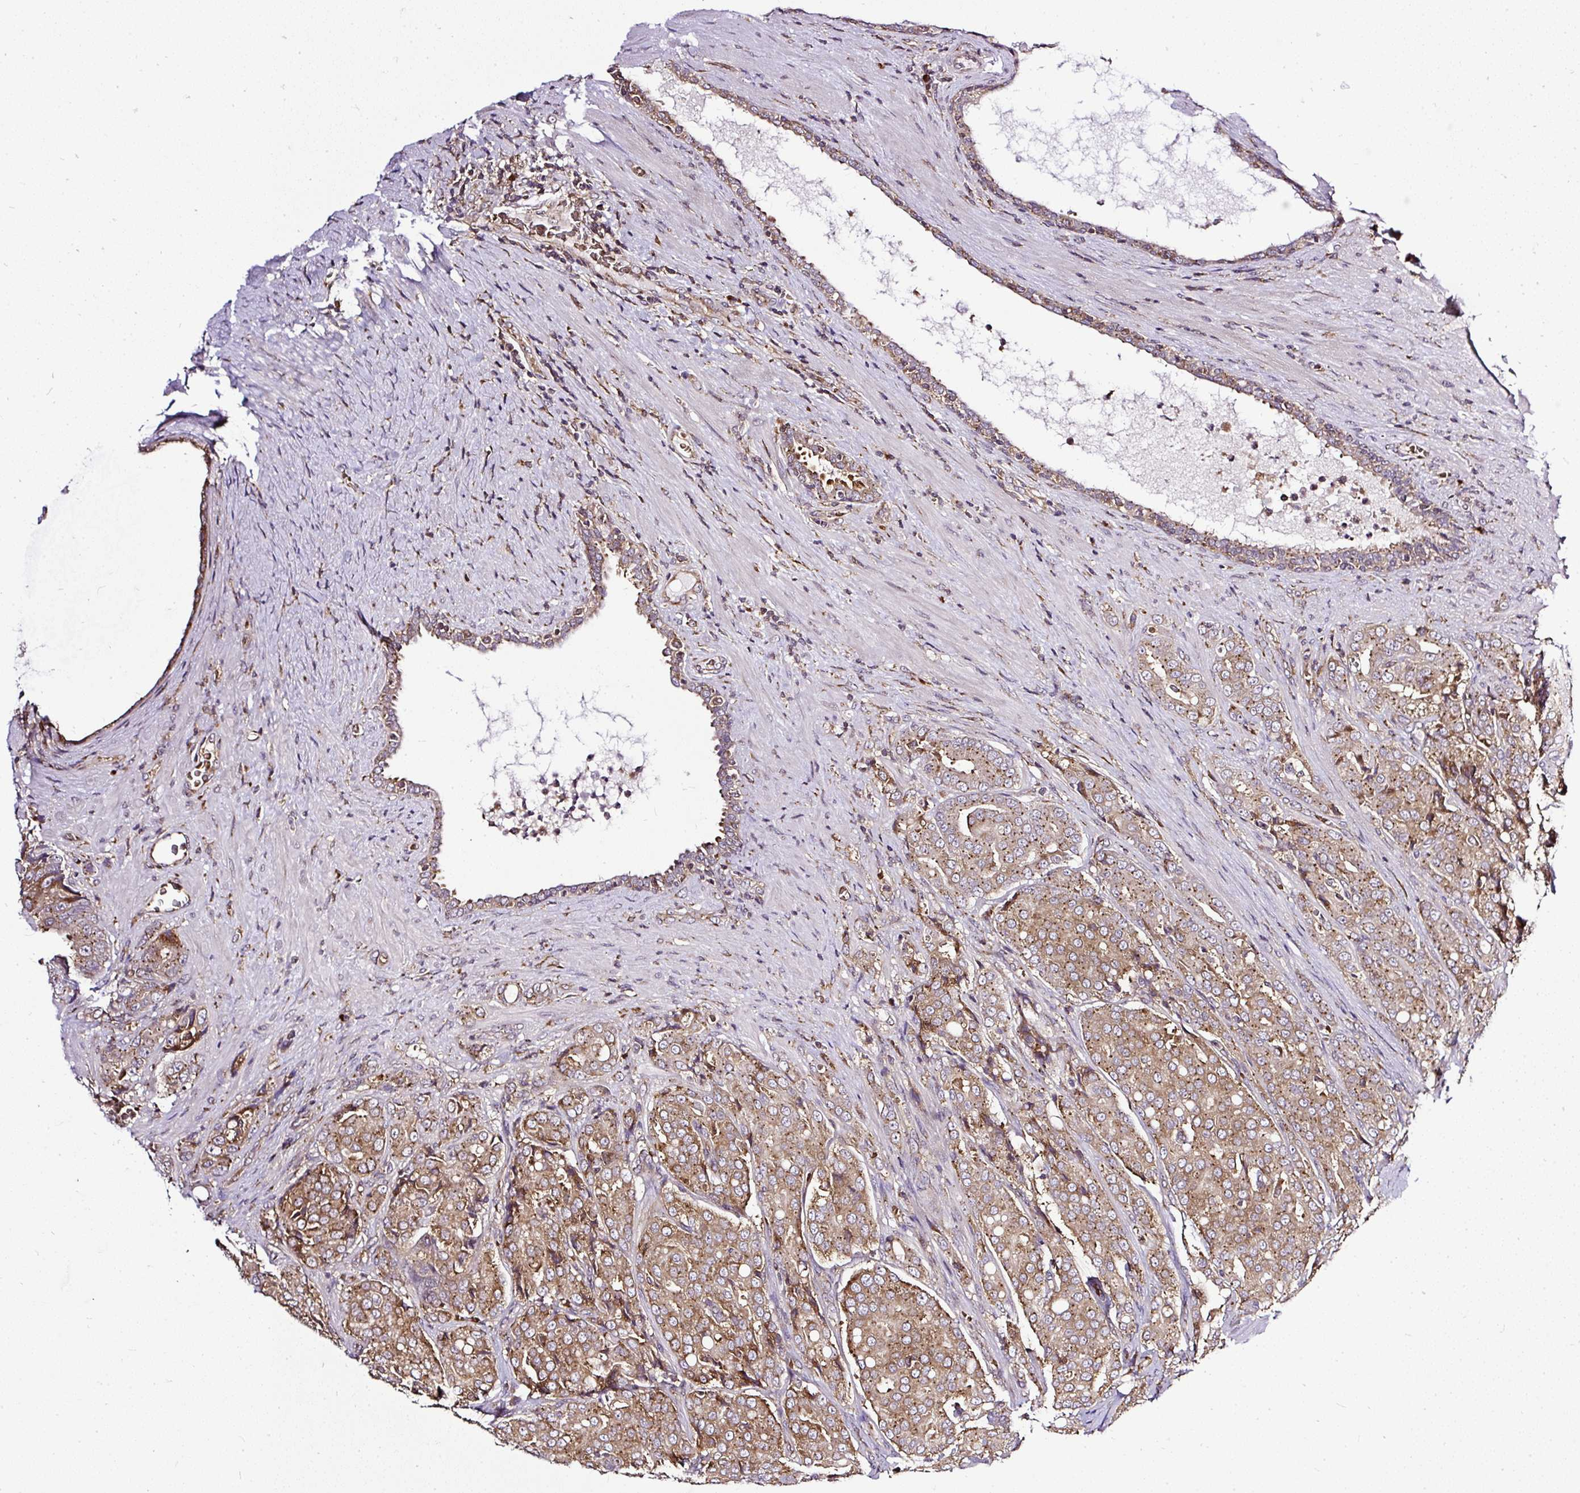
{"staining": {"intensity": "moderate", "quantity": ">75%", "location": "cytoplasmic/membranous"}, "tissue": "prostate cancer", "cell_type": "Tumor cells", "image_type": "cancer", "snomed": [{"axis": "morphology", "description": "Adenocarcinoma, High grade"}, {"axis": "topography", "description": "Prostate"}], "caption": "High-grade adenocarcinoma (prostate) was stained to show a protein in brown. There is medium levels of moderate cytoplasmic/membranous staining in about >75% of tumor cells.", "gene": "SMC4", "patient": {"sex": "male", "age": 68}}